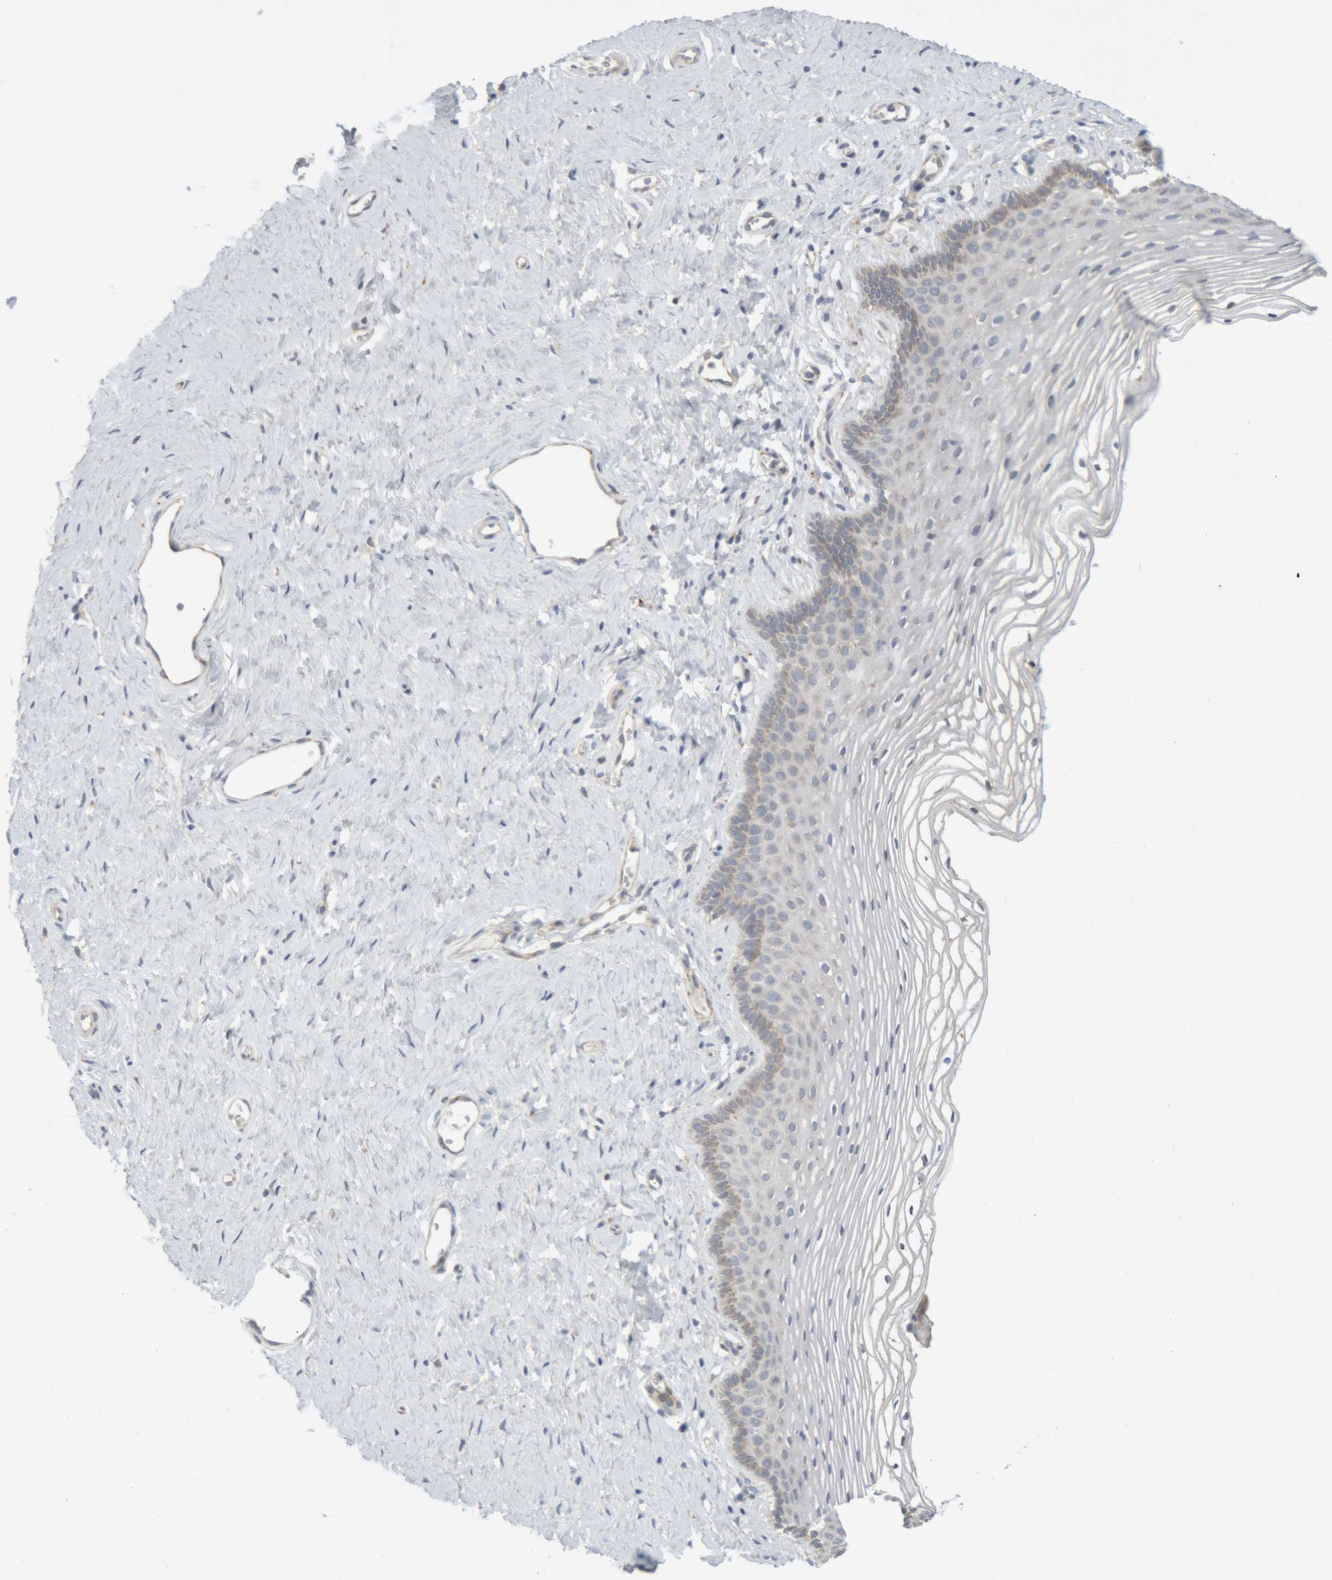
{"staining": {"intensity": "weak", "quantity": "25%-75%", "location": "cytoplasmic/membranous"}, "tissue": "vagina", "cell_type": "Squamous epithelial cells", "image_type": "normal", "snomed": [{"axis": "morphology", "description": "Normal tissue, NOS"}, {"axis": "topography", "description": "Vagina"}], "caption": "Unremarkable vagina was stained to show a protein in brown. There is low levels of weak cytoplasmic/membranous expression in about 25%-75% of squamous epithelial cells. (IHC, brightfield microscopy, high magnification).", "gene": "RPN2", "patient": {"sex": "female", "age": 32}}